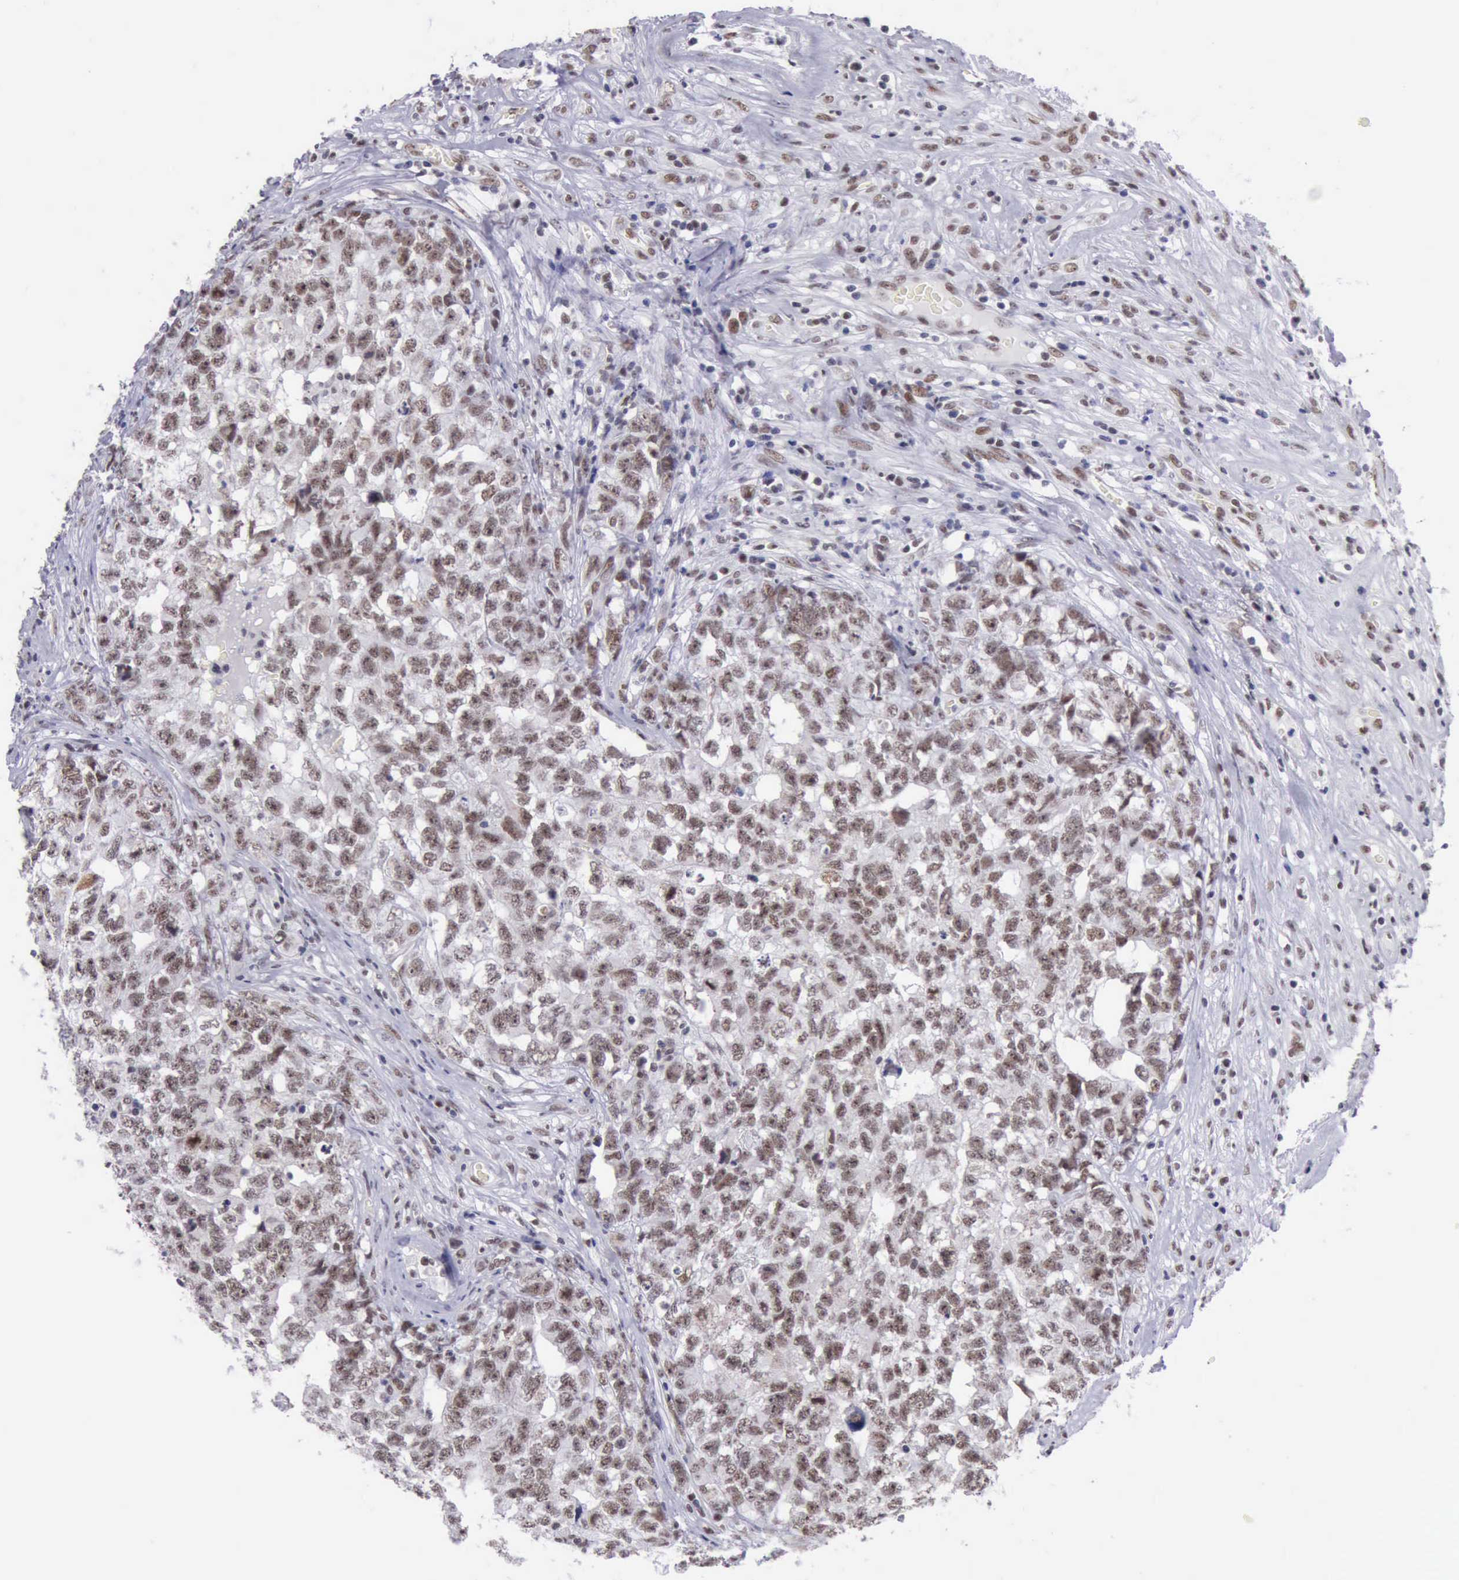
{"staining": {"intensity": "moderate", "quantity": ">75%", "location": "nuclear"}, "tissue": "testis cancer", "cell_type": "Tumor cells", "image_type": "cancer", "snomed": [{"axis": "morphology", "description": "Carcinoma, Embryonal, NOS"}, {"axis": "topography", "description": "Testis"}], "caption": "The image exhibits a brown stain indicating the presence of a protein in the nuclear of tumor cells in testis cancer.", "gene": "ERCC4", "patient": {"sex": "male", "age": 31}}